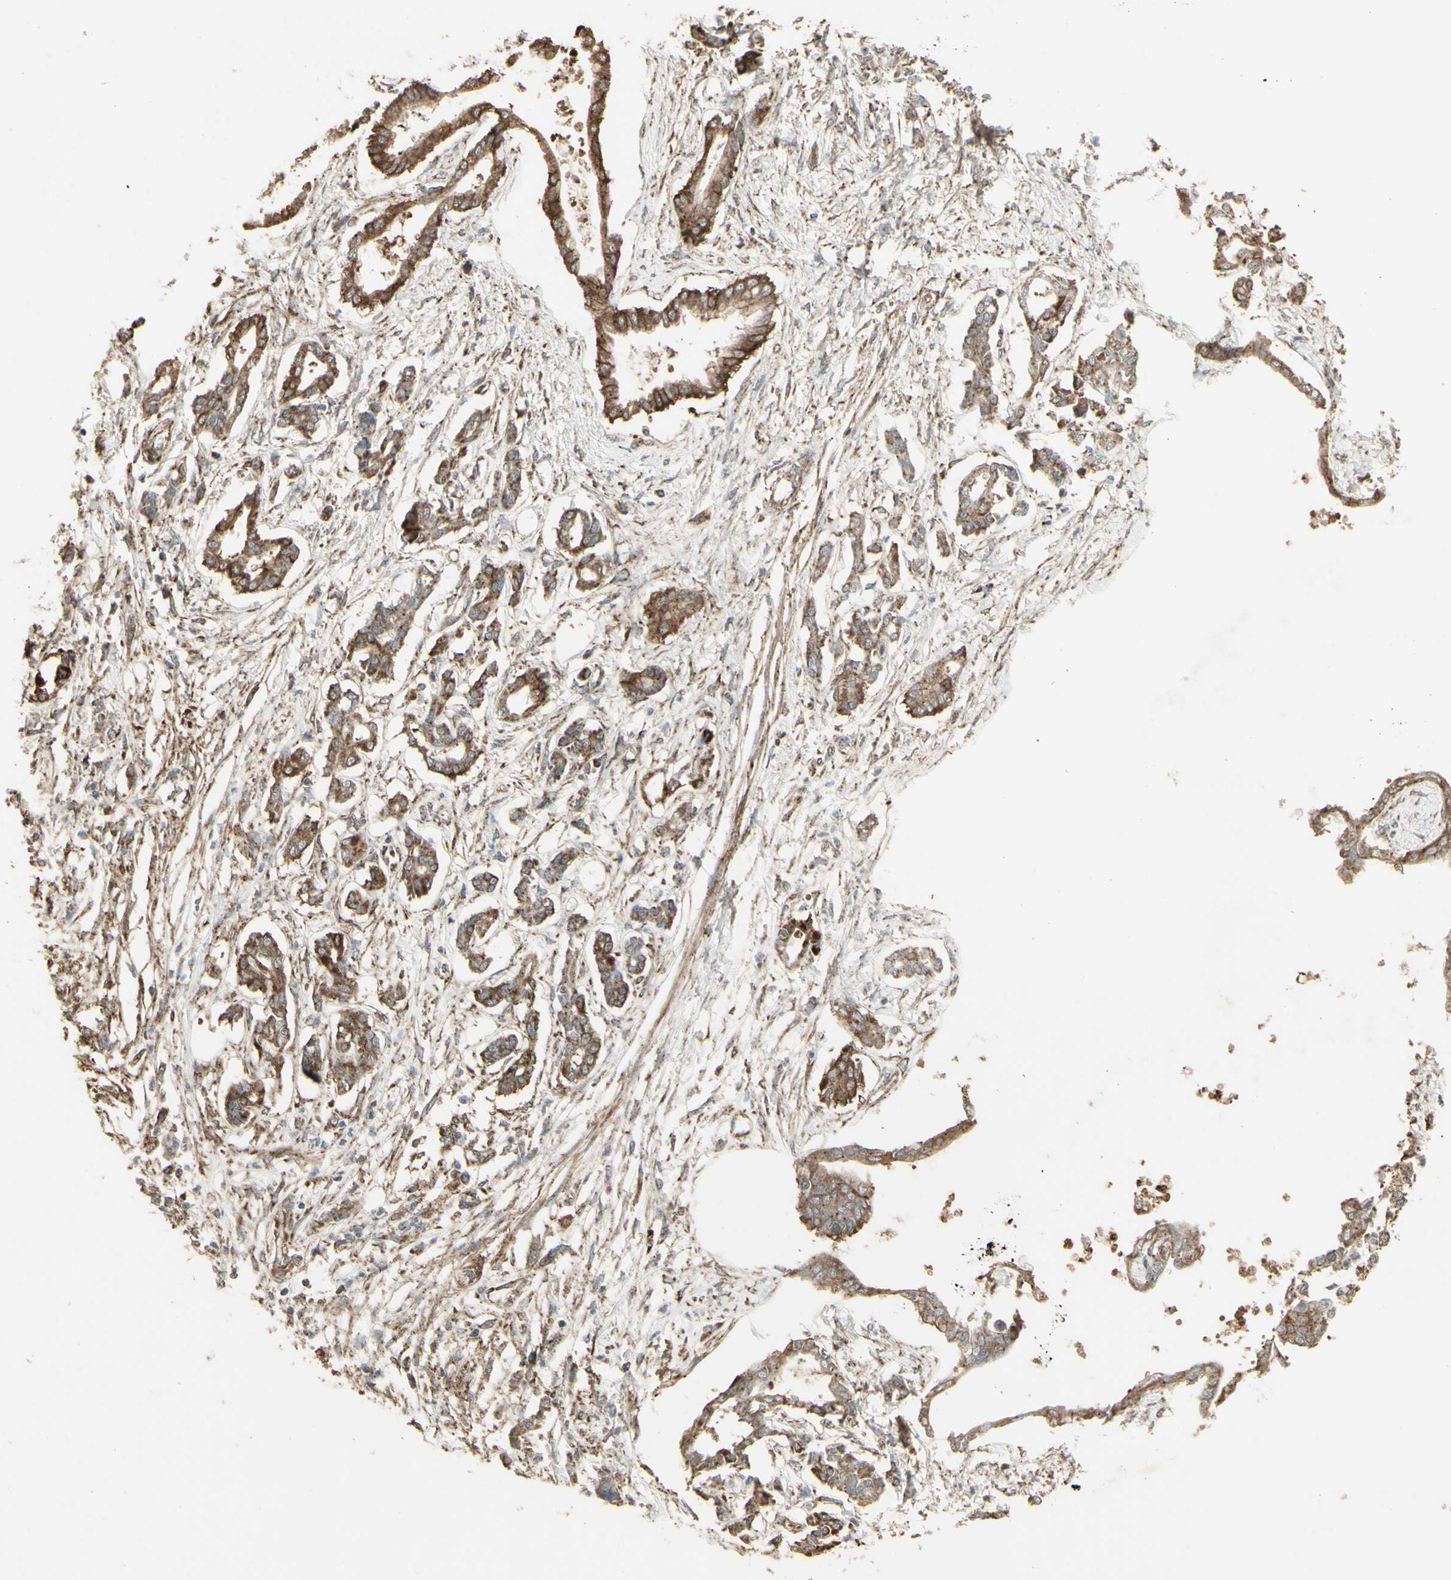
{"staining": {"intensity": "moderate", "quantity": ">75%", "location": "cytoplasmic/membranous"}, "tissue": "pancreatic cancer", "cell_type": "Tumor cells", "image_type": "cancer", "snomed": [{"axis": "morphology", "description": "Adenocarcinoma, NOS"}, {"axis": "topography", "description": "Pancreas"}], "caption": "DAB immunohistochemical staining of human pancreatic cancer displays moderate cytoplasmic/membranous protein expression in about >75% of tumor cells.", "gene": "FXYD3", "patient": {"sex": "male", "age": 56}}